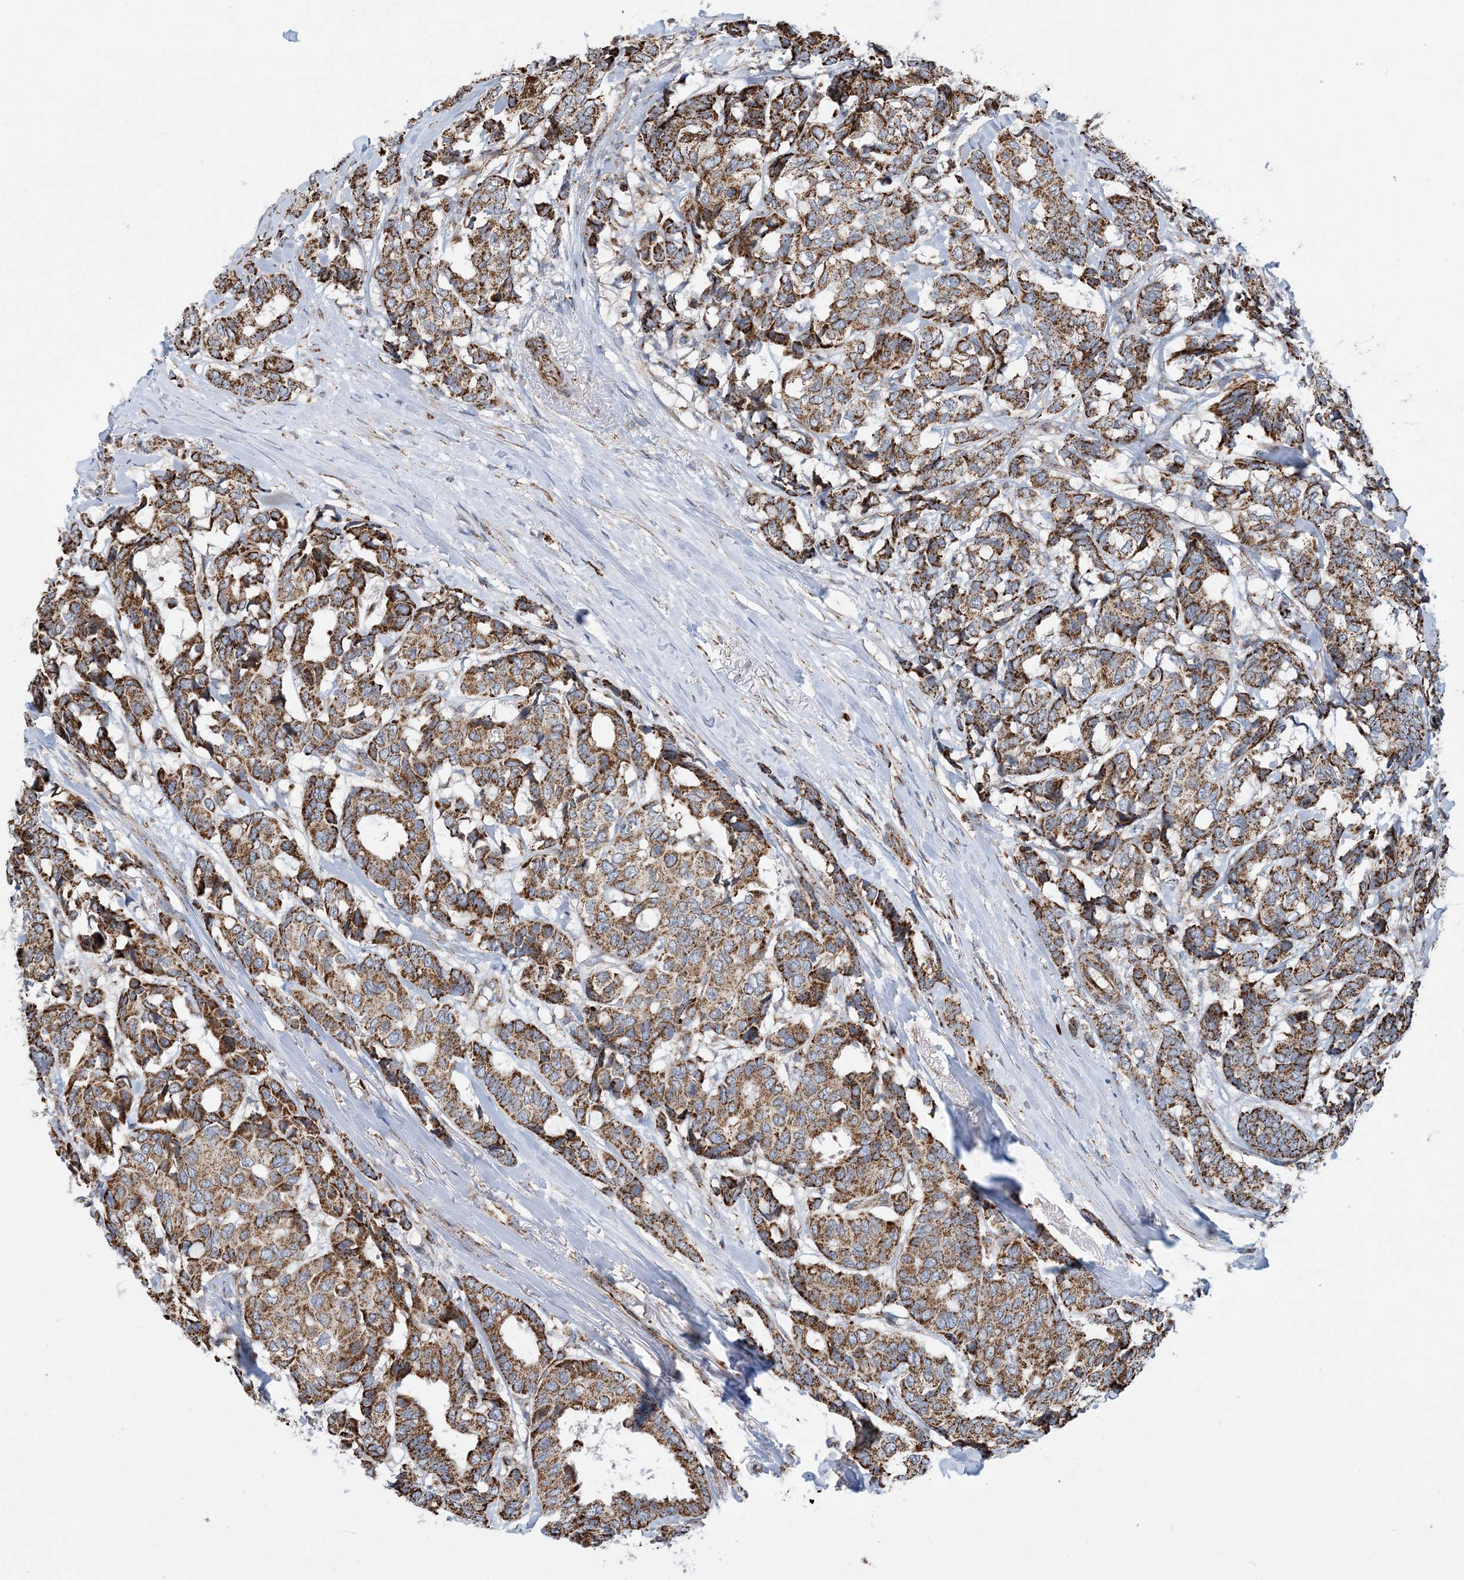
{"staining": {"intensity": "strong", "quantity": ">75%", "location": "cytoplasmic/membranous"}, "tissue": "breast cancer", "cell_type": "Tumor cells", "image_type": "cancer", "snomed": [{"axis": "morphology", "description": "Duct carcinoma"}, {"axis": "topography", "description": "Breast"}], "caption": "Immunohistochemical staining of human intraductal carcinoma (breast) demonstrates high levels of strong cytoplasmic/membranous protein expression in approximately >75% of tumor cells.", "gene": "PCDHGA1", "patient": {"sex": "female", "age": 87}}